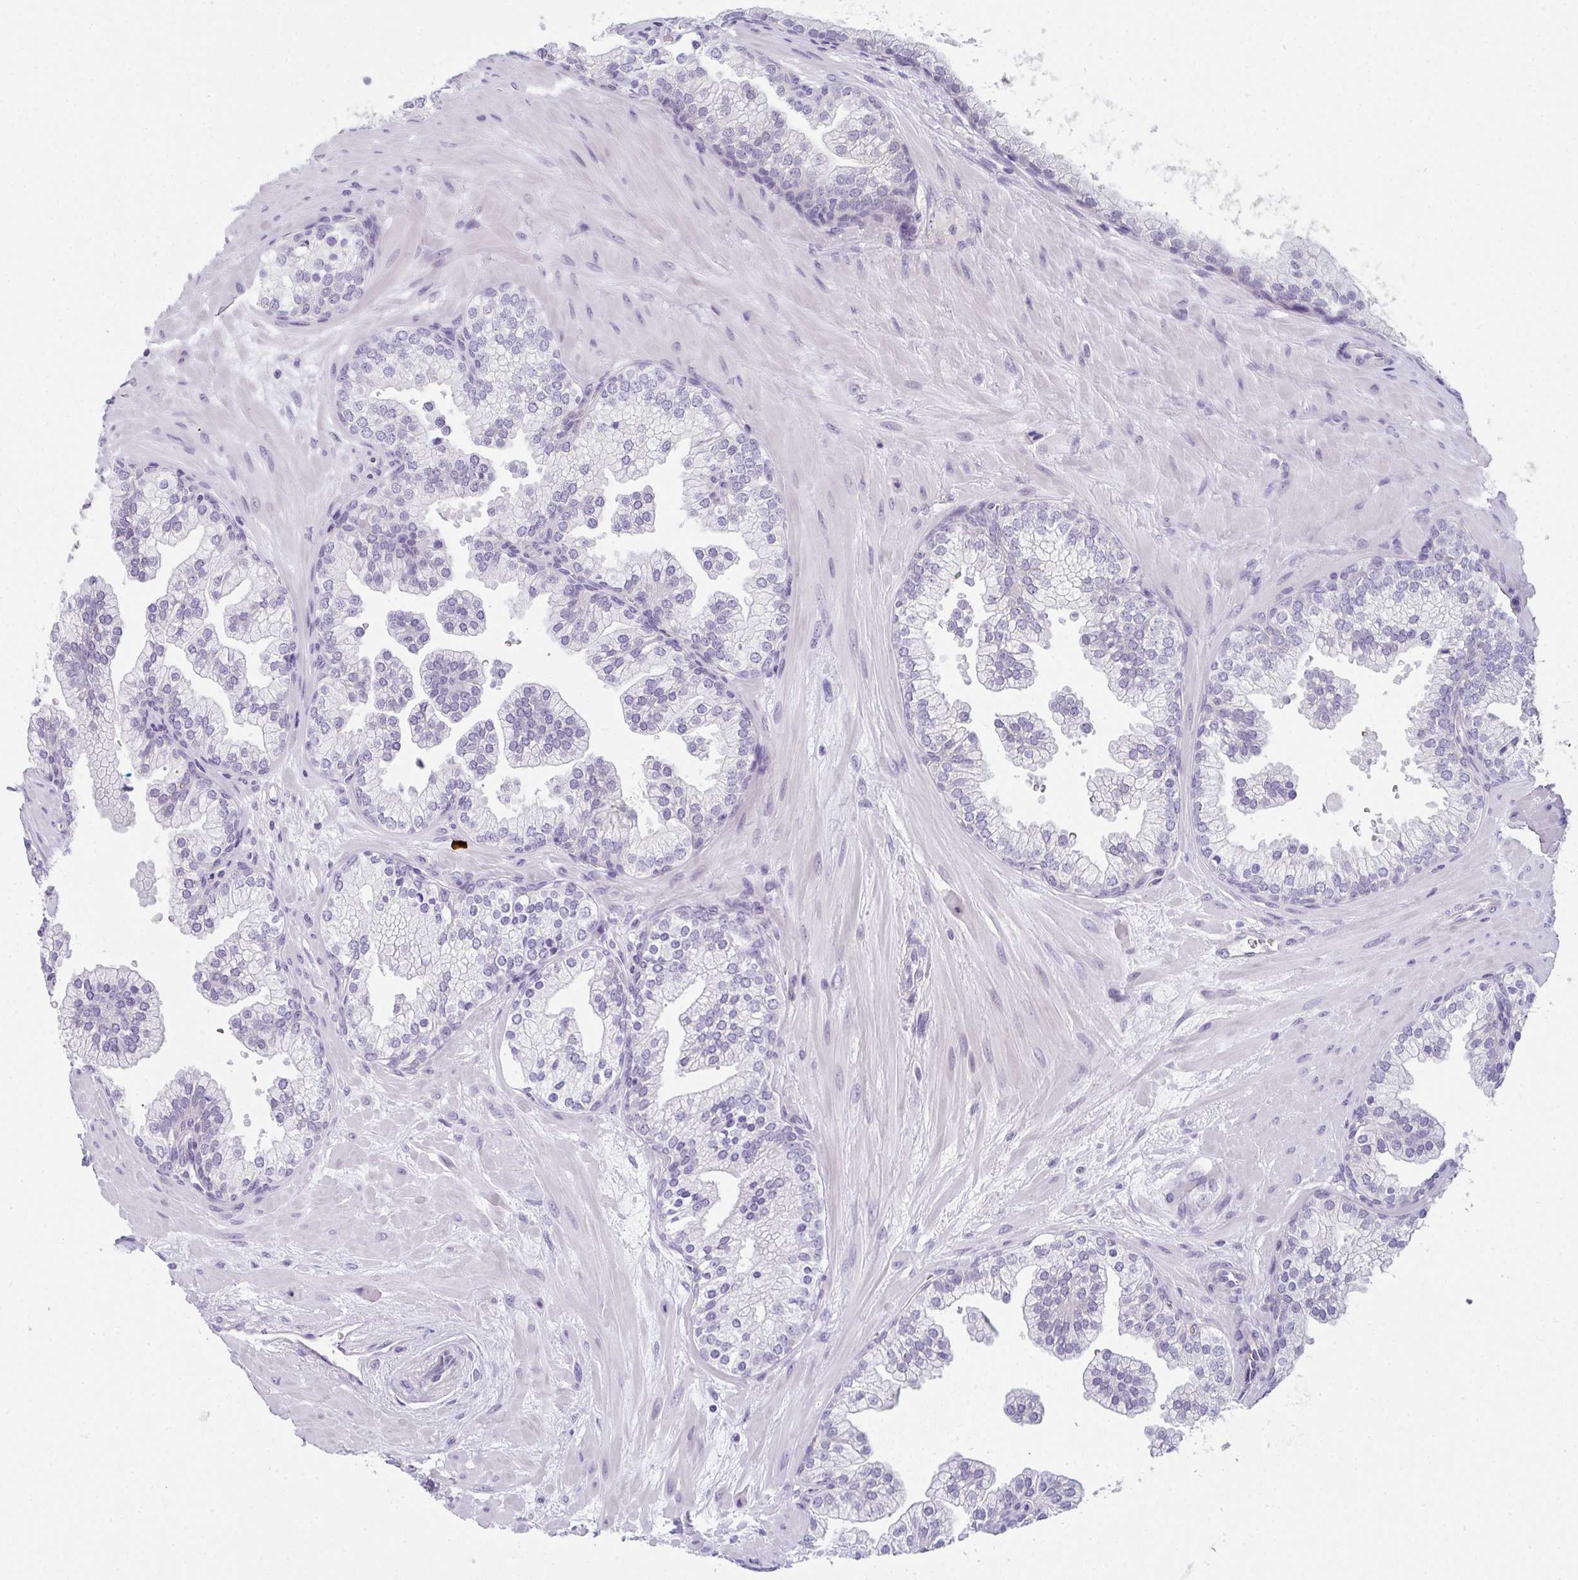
{"staining": {"intensity": "negative", "quantity": "none", "location": "none"}, "tissue": "prostate", "cell_type": "Glandular cells", "image_type": "normal", "snomed": [{"axis": "morphology", "description": "Normal tissue, NOS"}, {"axis": "topography", "description": "Prostate"}, {"axis": "topography", "description": "Peripheral nerve tissue"}], "caption": "This is a image of immunohistochemistry staining of benign prostate, which shows no expression in glandular cells.", "gene": "CACNA1S", "patient": {"sex": "male", "age": 61}}